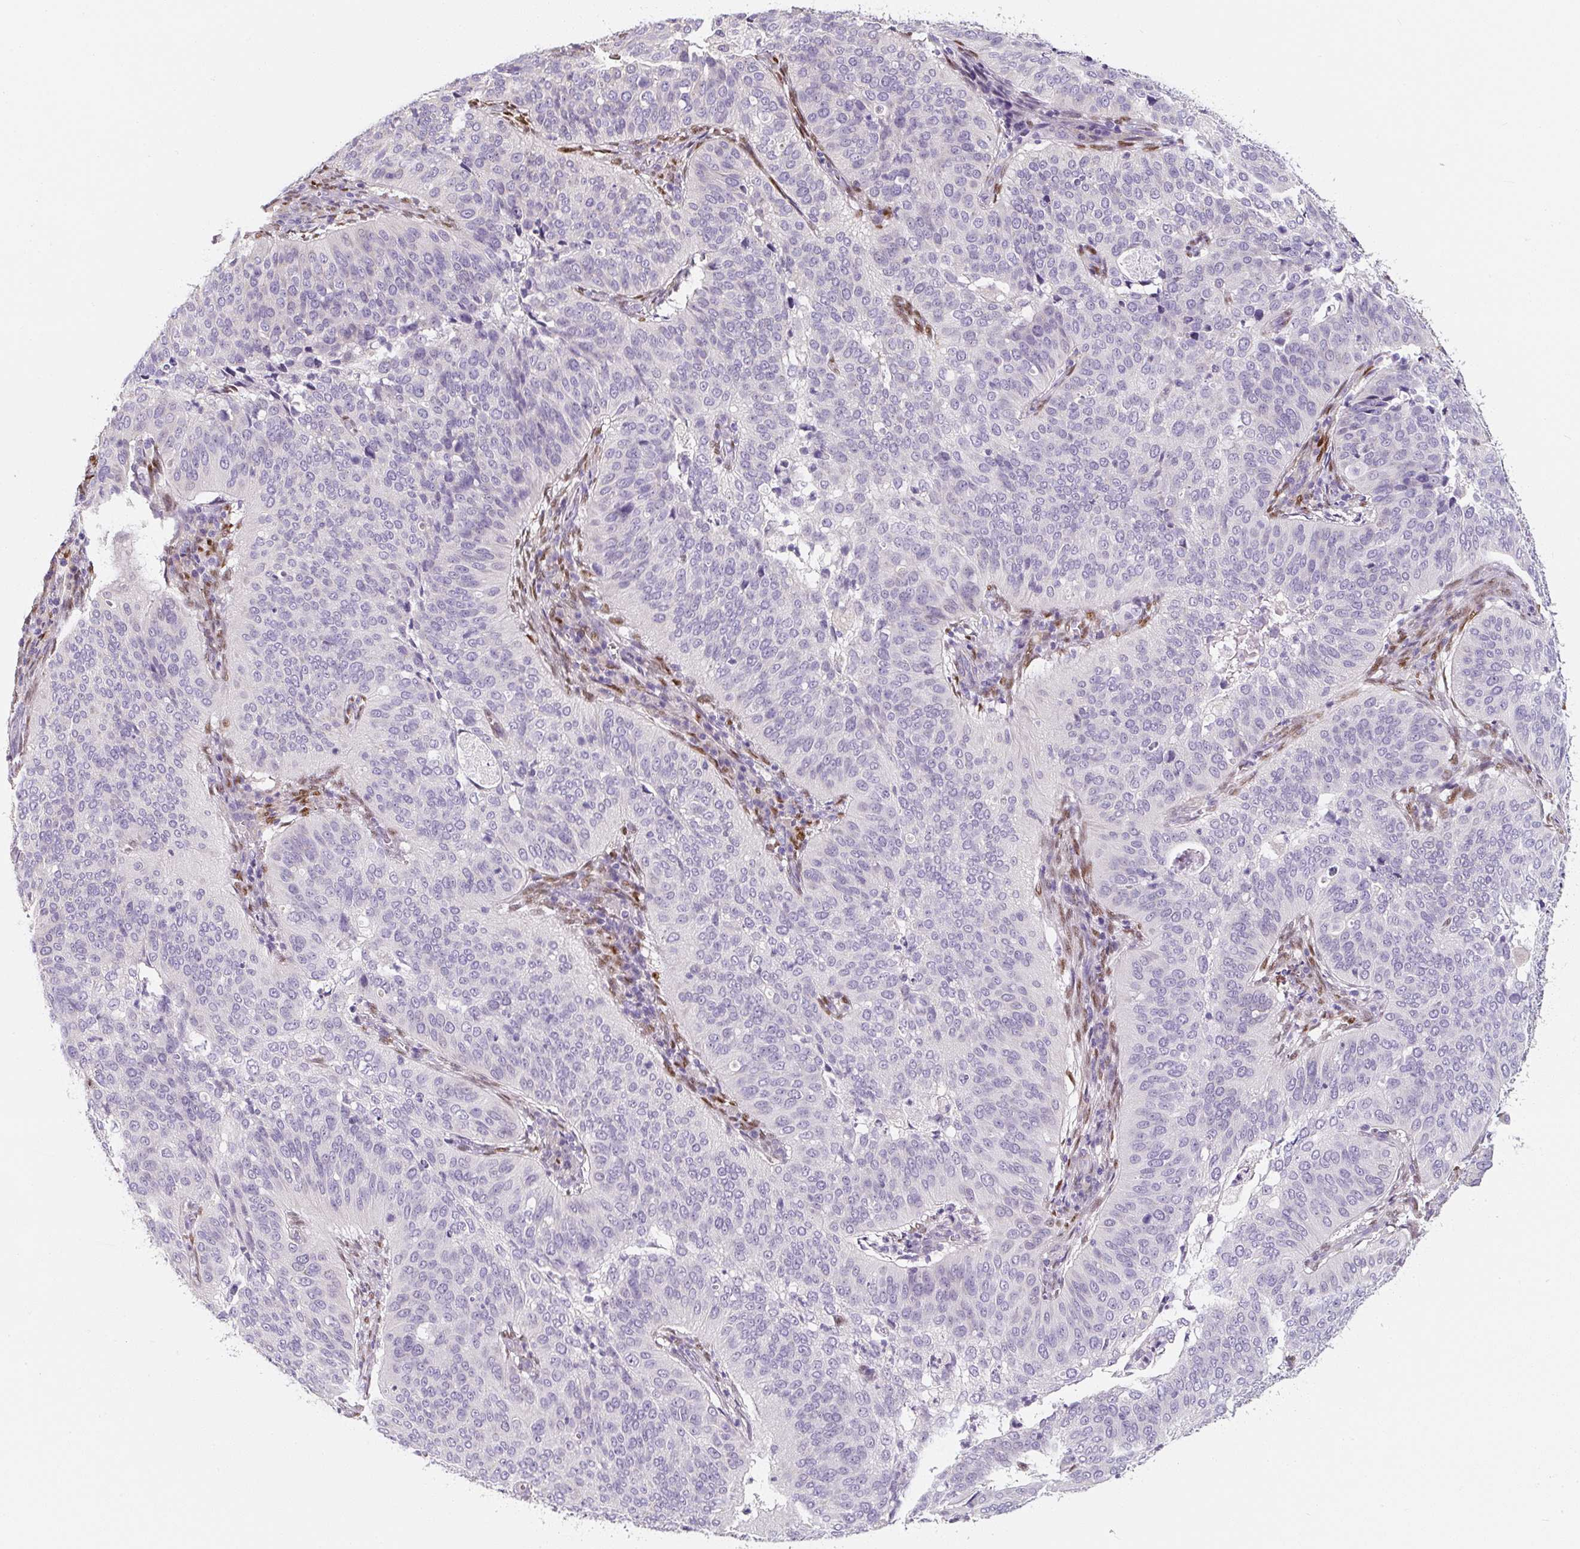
{"staining": {"intensity": "negative", "quantity": "none", "location": "none"}, "tissue": "cervical cancer", "cell_type": "Tumor cells", "image_type": "cancer", "snomed": [{"axis": "morphology", "description": "Normal tissue, NOS"}, {"axis": "morphology", "description": "Squamous cell carcinoma, NOS"}, {"axis": "topography", "description": "Cervix"}], "caption": "IHC image of neoplastic tissue: squamous cell carcinoma (cervical) stained with DAB (3,3'-diaminobenzidine) shows no significant protein staining in tumor cells.", "gene": "PWWP3B", "patient": {"sex": "female", "age": 39}}